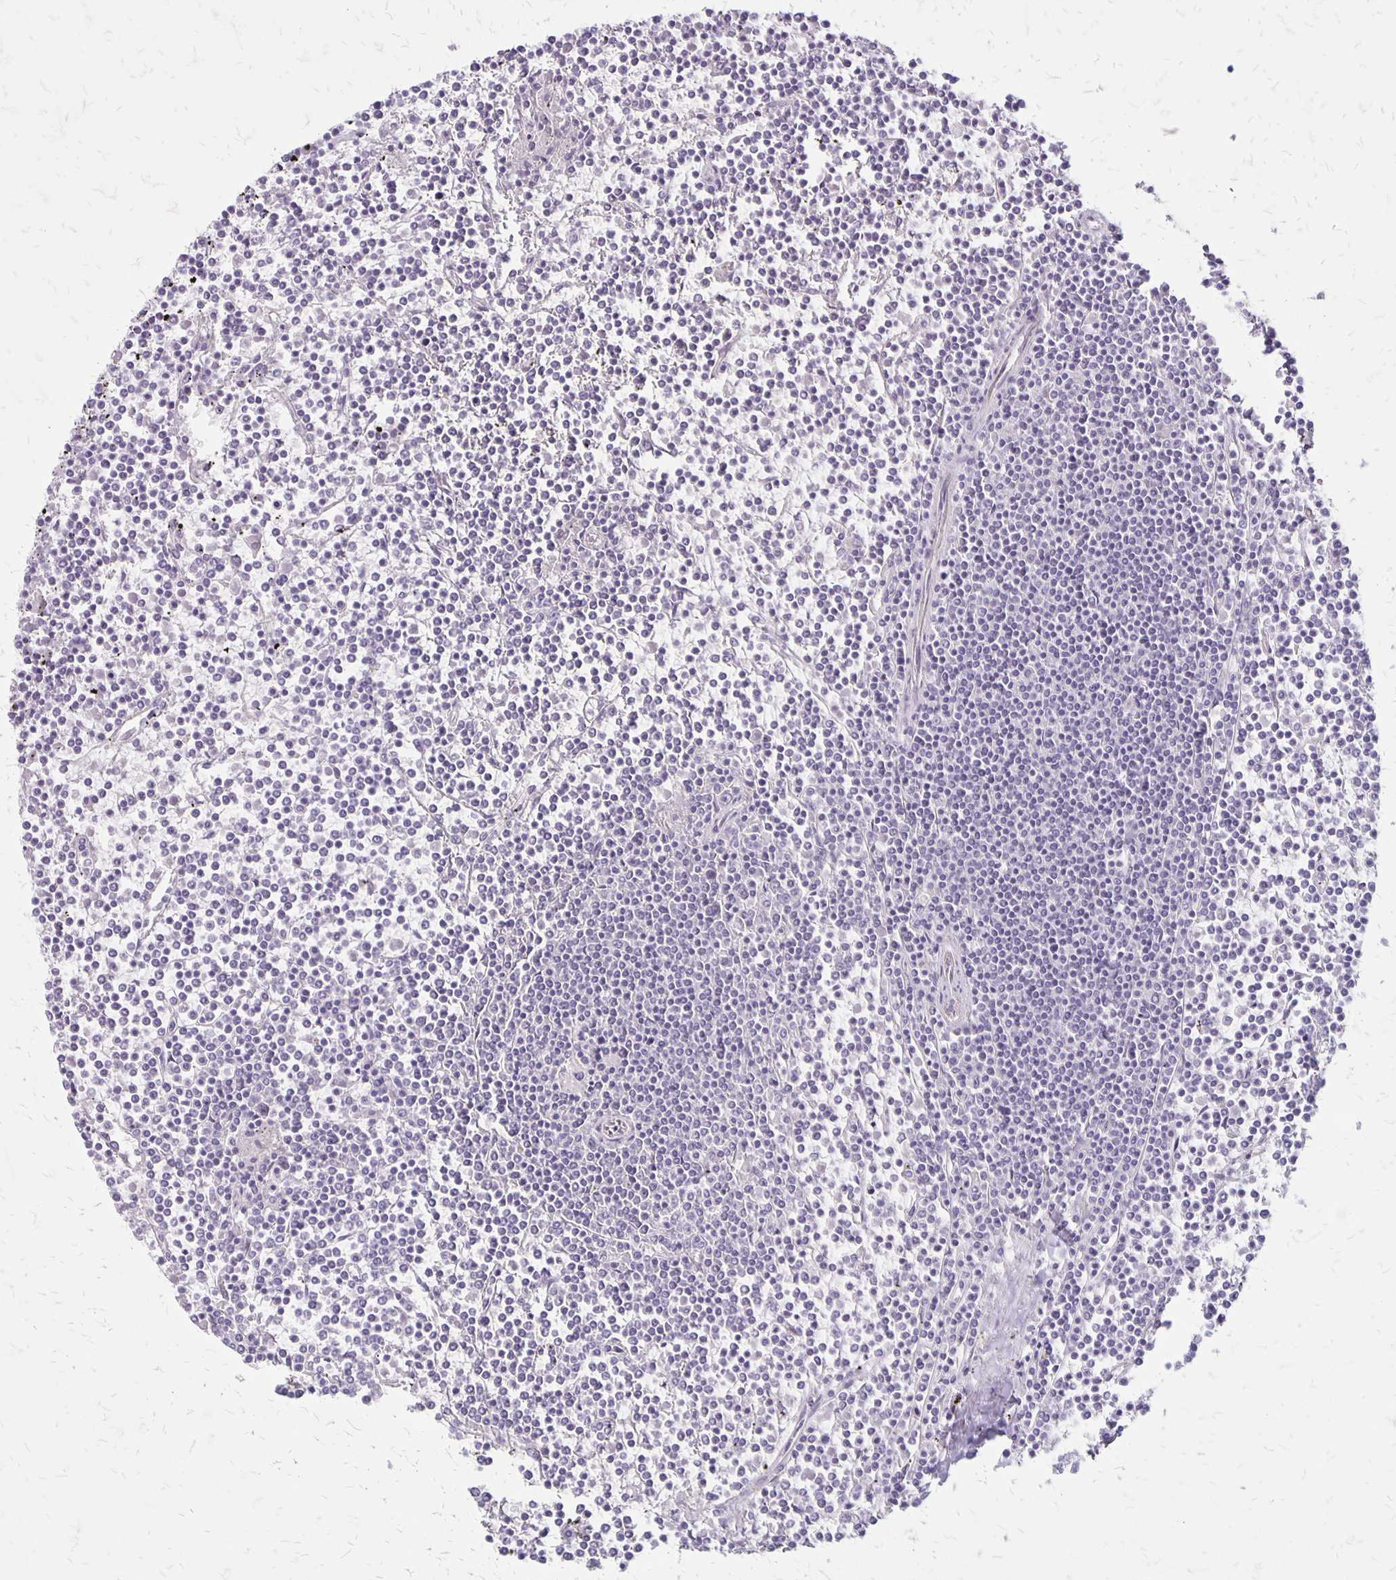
{"staining": {"intensity": "negative", "quantity": "none", "location": "none"}, "tissue": "lymphoma", "cell_type": "Tumor cells", "image_type": "cancer", "snomed": [{"axis": "morphology", "description": "Malignant lymphoma, non-Hodgkin's type, Low grade"}, {"axis": "topography", "description": "Spleen"}], "caption": "Lymphoma was stained to show a protein in brown. There is no significant positivity in tumor cells.", "gene": "HOMER1", "patient": {"sex": "female", "age": 19}}